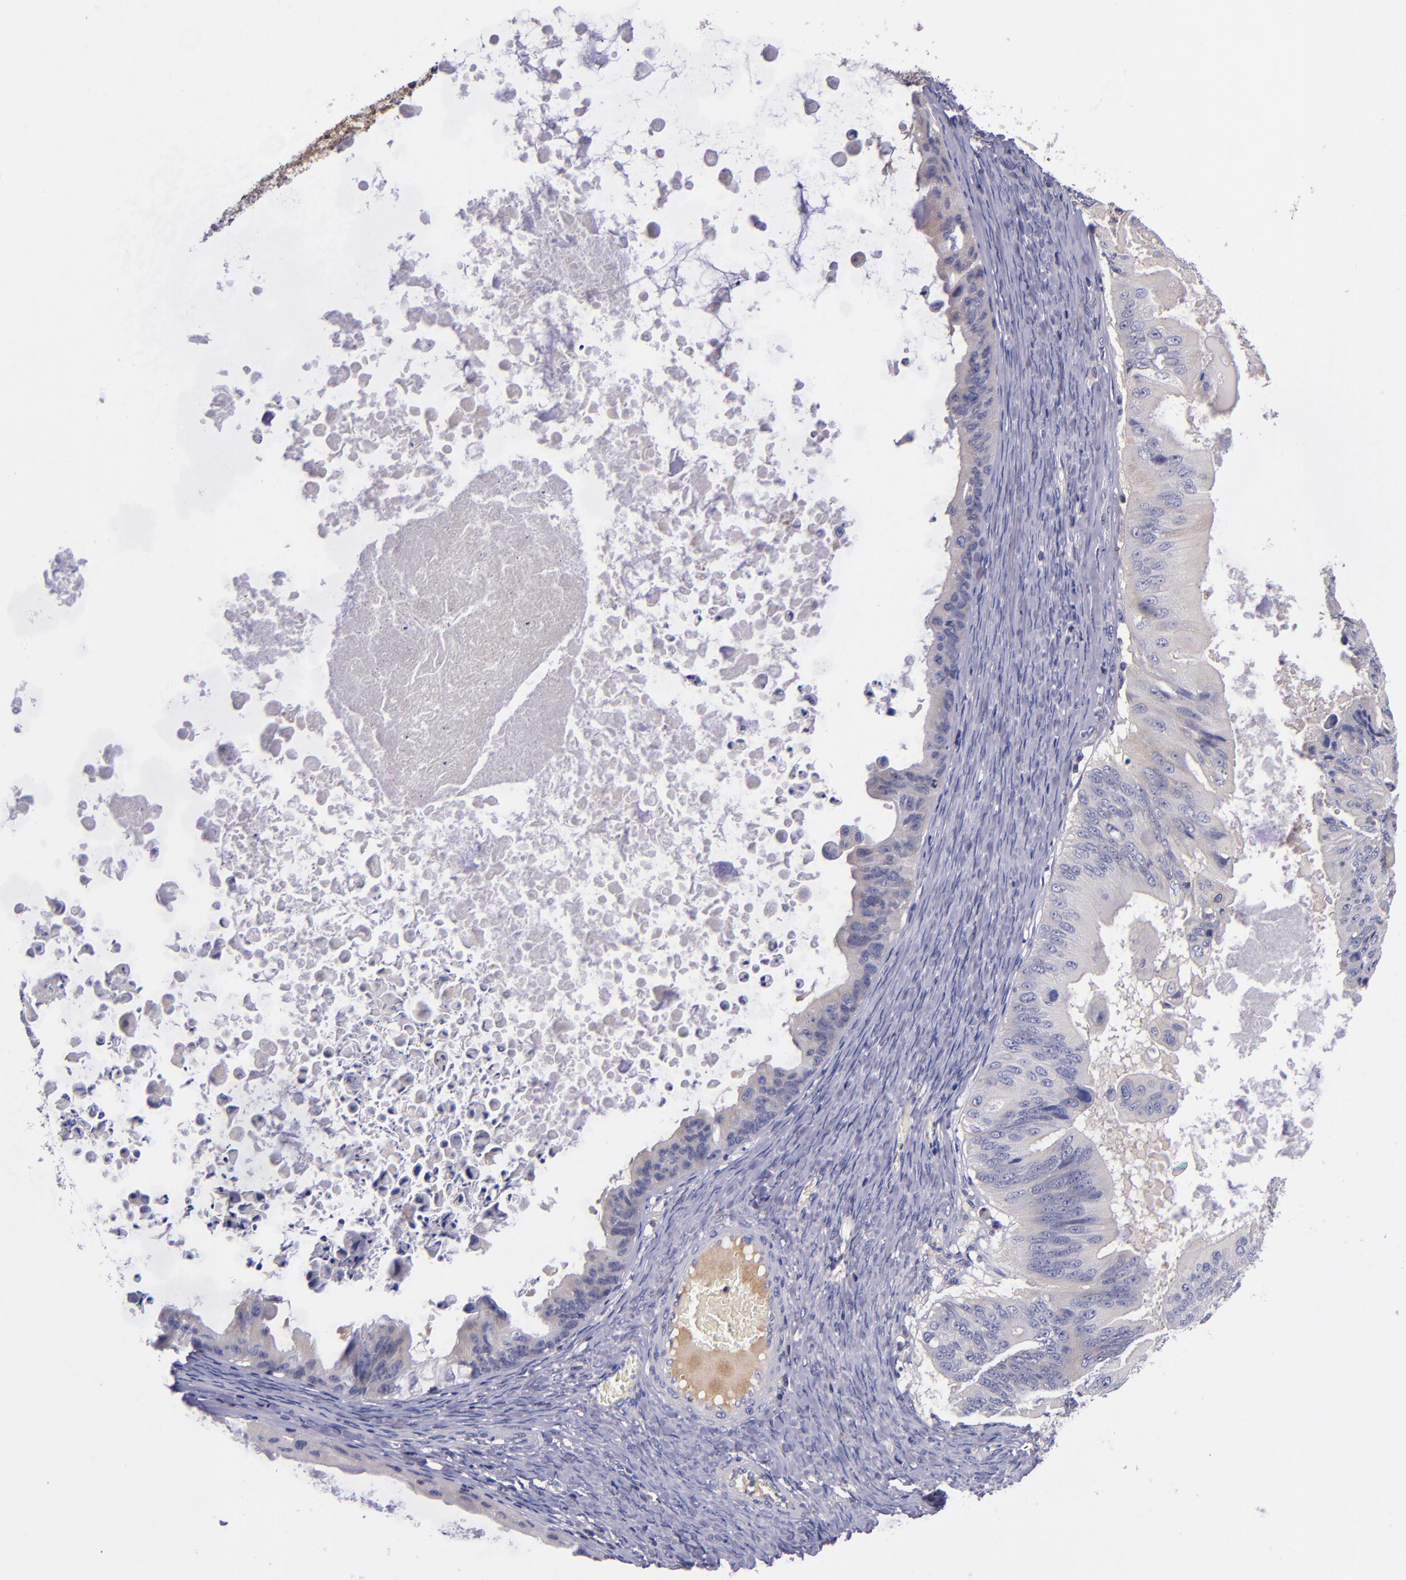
{"staining": {"intensity": "weak", "quantity": "25%-75%", "location": "cytoplasmic/membranous"}, "tissue": "ovarian cancer", "cell_type": "Tumor cells", "image_type": "cancer", "snomed": [{"axis": "morphology", "description": "Cystadenocarcinoma, mucinous, NOS"}, {"axis": "topography", "description": "Ovary"}], "caption": "Immunohistochemical staining of ovarian cancer displays weak cytoplasmic/membranous protein positivity in about 25%-75% of tumor cells. The staining was performed using DAB to visualize the protein expression in brown, while the nuclei were stained in blue with hematoxylin (Magnification: 20x).", "gene": "RBP4", "patient": {"sex": "female", "age": 37}}